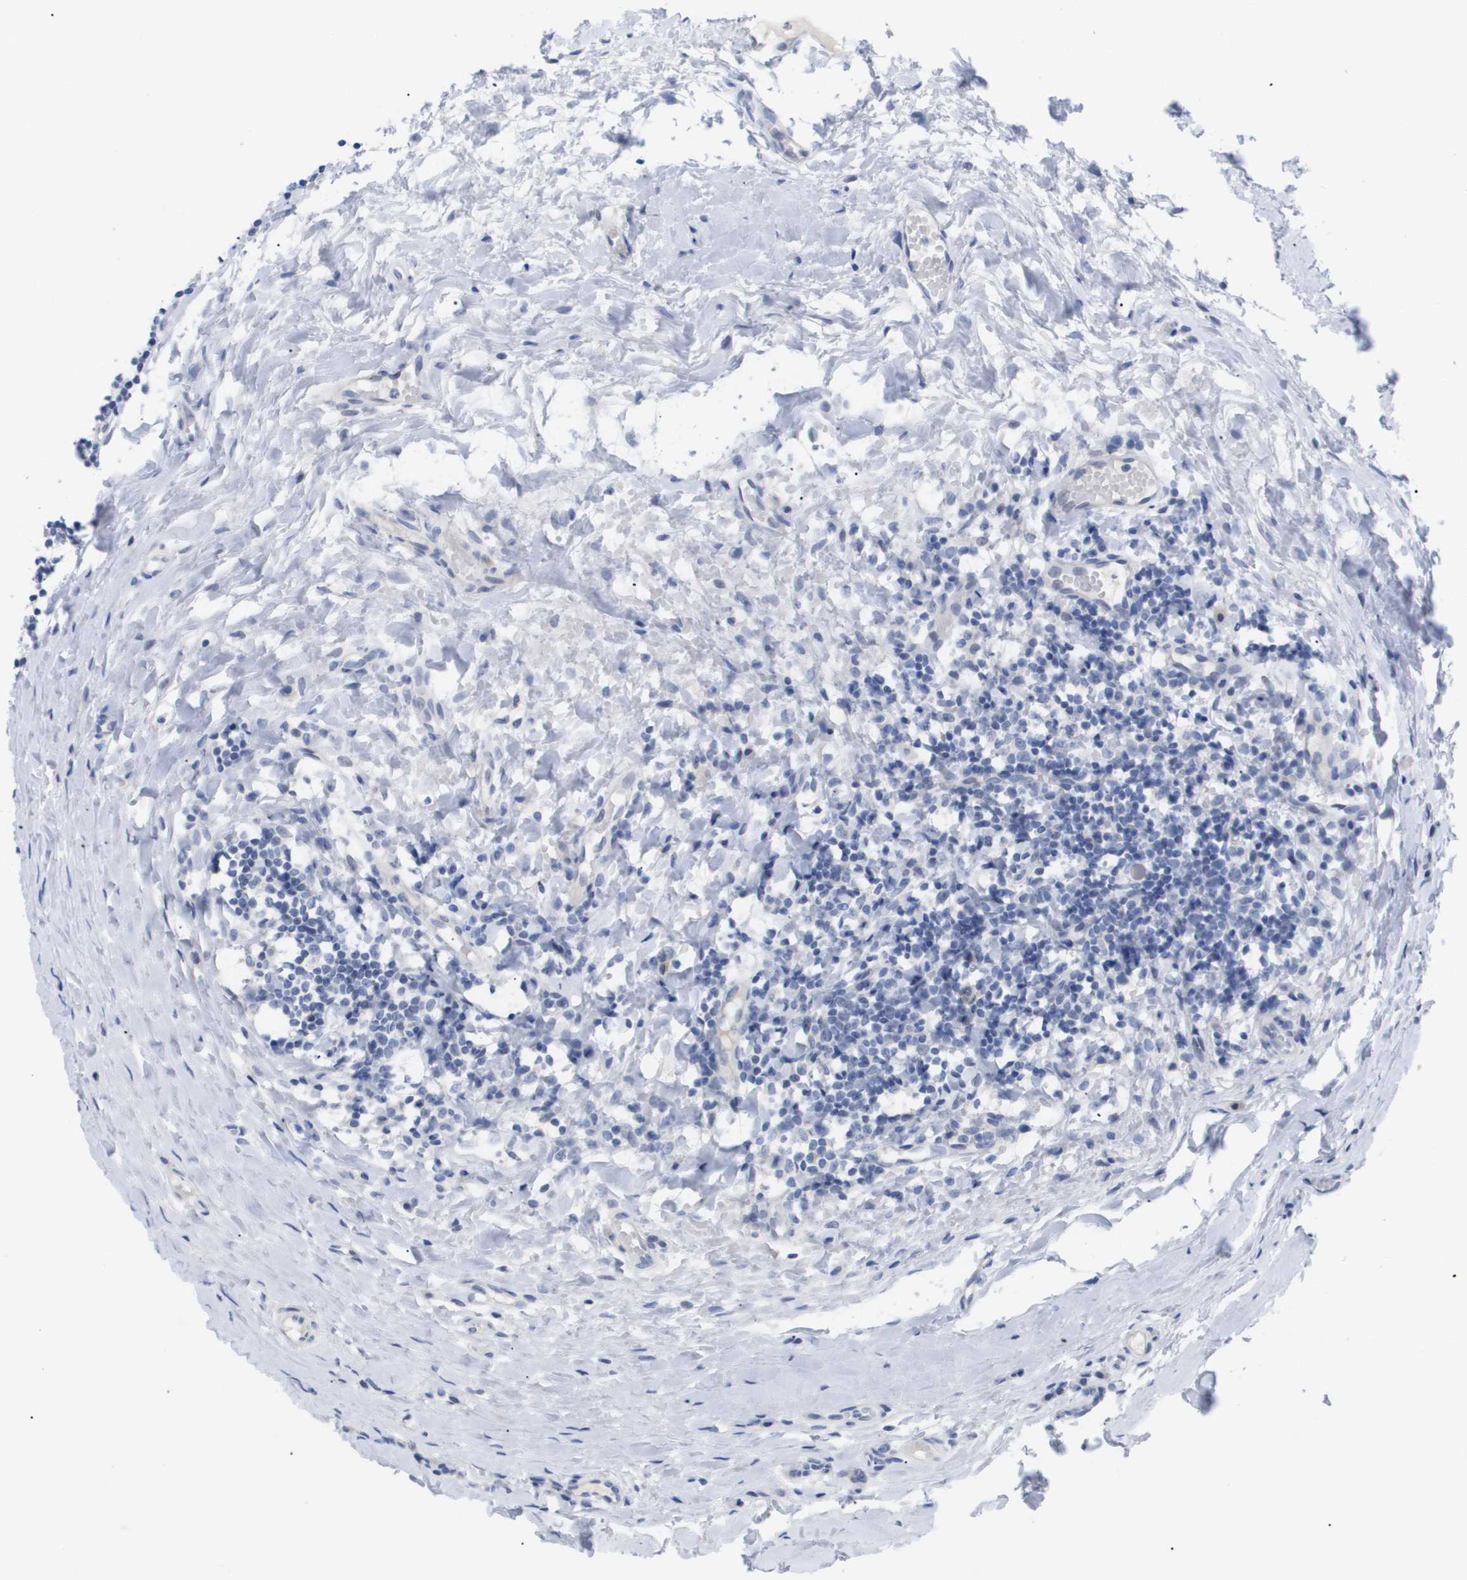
{"staining": {"intensity": "negative", "quantity": "none", "location": "none"}, "tissue": "tonsil", "cell_type": "Germinal center cells", "image_type": "normal", "snomed": [{"axis": "morphology", "description": "Normal tissue, NOS"}, {"axis": "topography", "description": "Tonsil"}], "caption": "Germinal center cells show no significant protein staining in unremarkable tonsil. (Brightfield microscopy of DAB (3,3'-diaminobenzidine) immunohistochemistry (IHC) at high magnification).", "gene": "CAV3", "patient": {"sex": "female", "age": 19}}